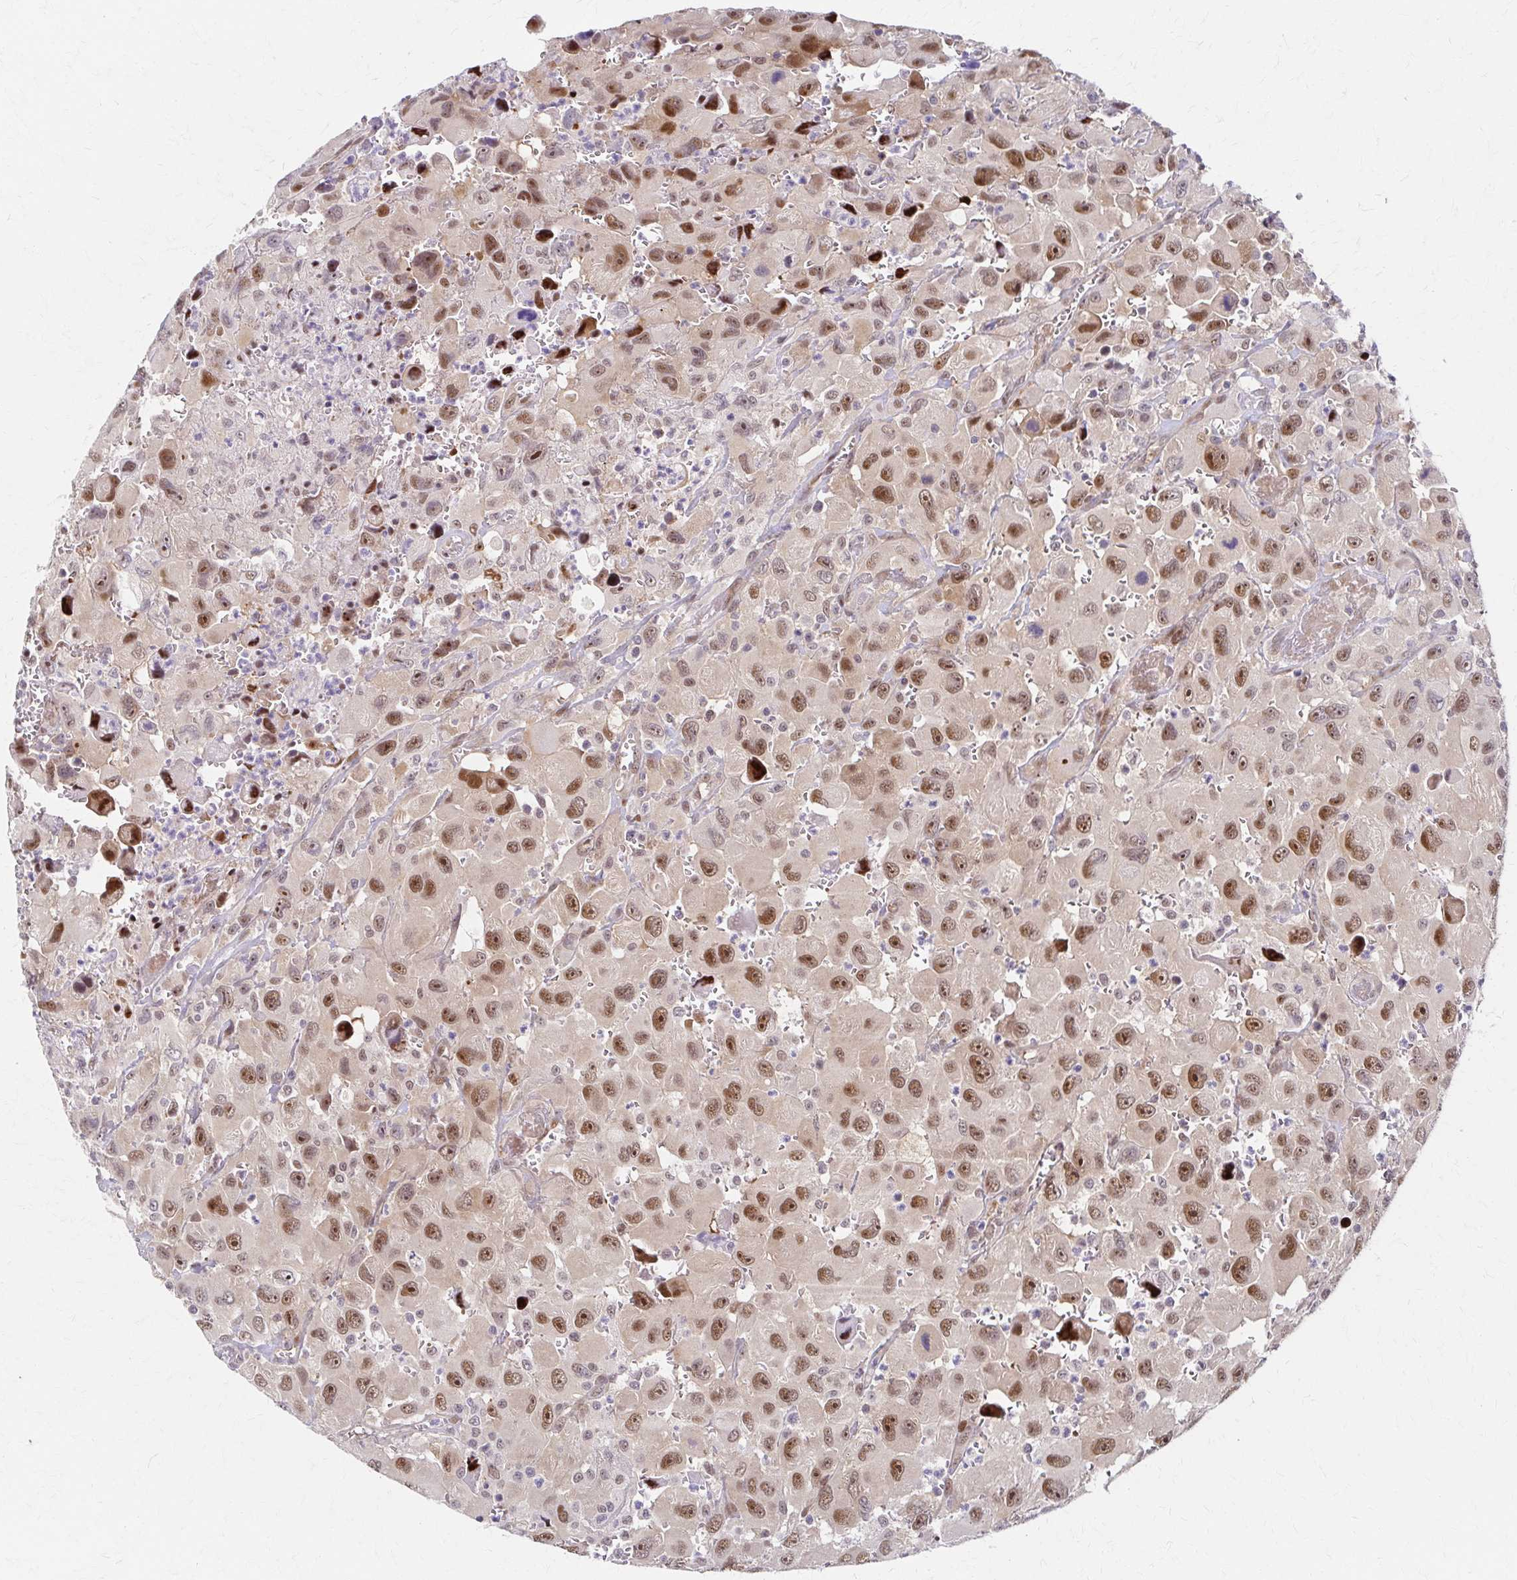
{"staining": {"intensity": "moderate", "quantity": ">75%", "location": "cytoplasmic/membranous,nuclear"}, "tissue": "head and neck cancer", "cell_type": "Tumor cells", "image_type": "cancer", "snomed": [{"axis": "morphology", "description": "Squamous cell carcinoma, NOS"}, {"axis": "morphology", "description": "Squamous cell carcinoma, metastatic, NOS"}, {"axis": "topography", "description": "Oral tissue"}, {"axis": "topography", "description": "Head-Neck"}], "caption": "Head and neck metastatic squamous cell carcinoma was stained to show a protein in brown. There is medium levels of moderate cytoplasmic/membranous and nuclear positivity in about >75% of tumor cells.", "gene": "PSMD7", "patient": {"sex": "female", "age": 85}}